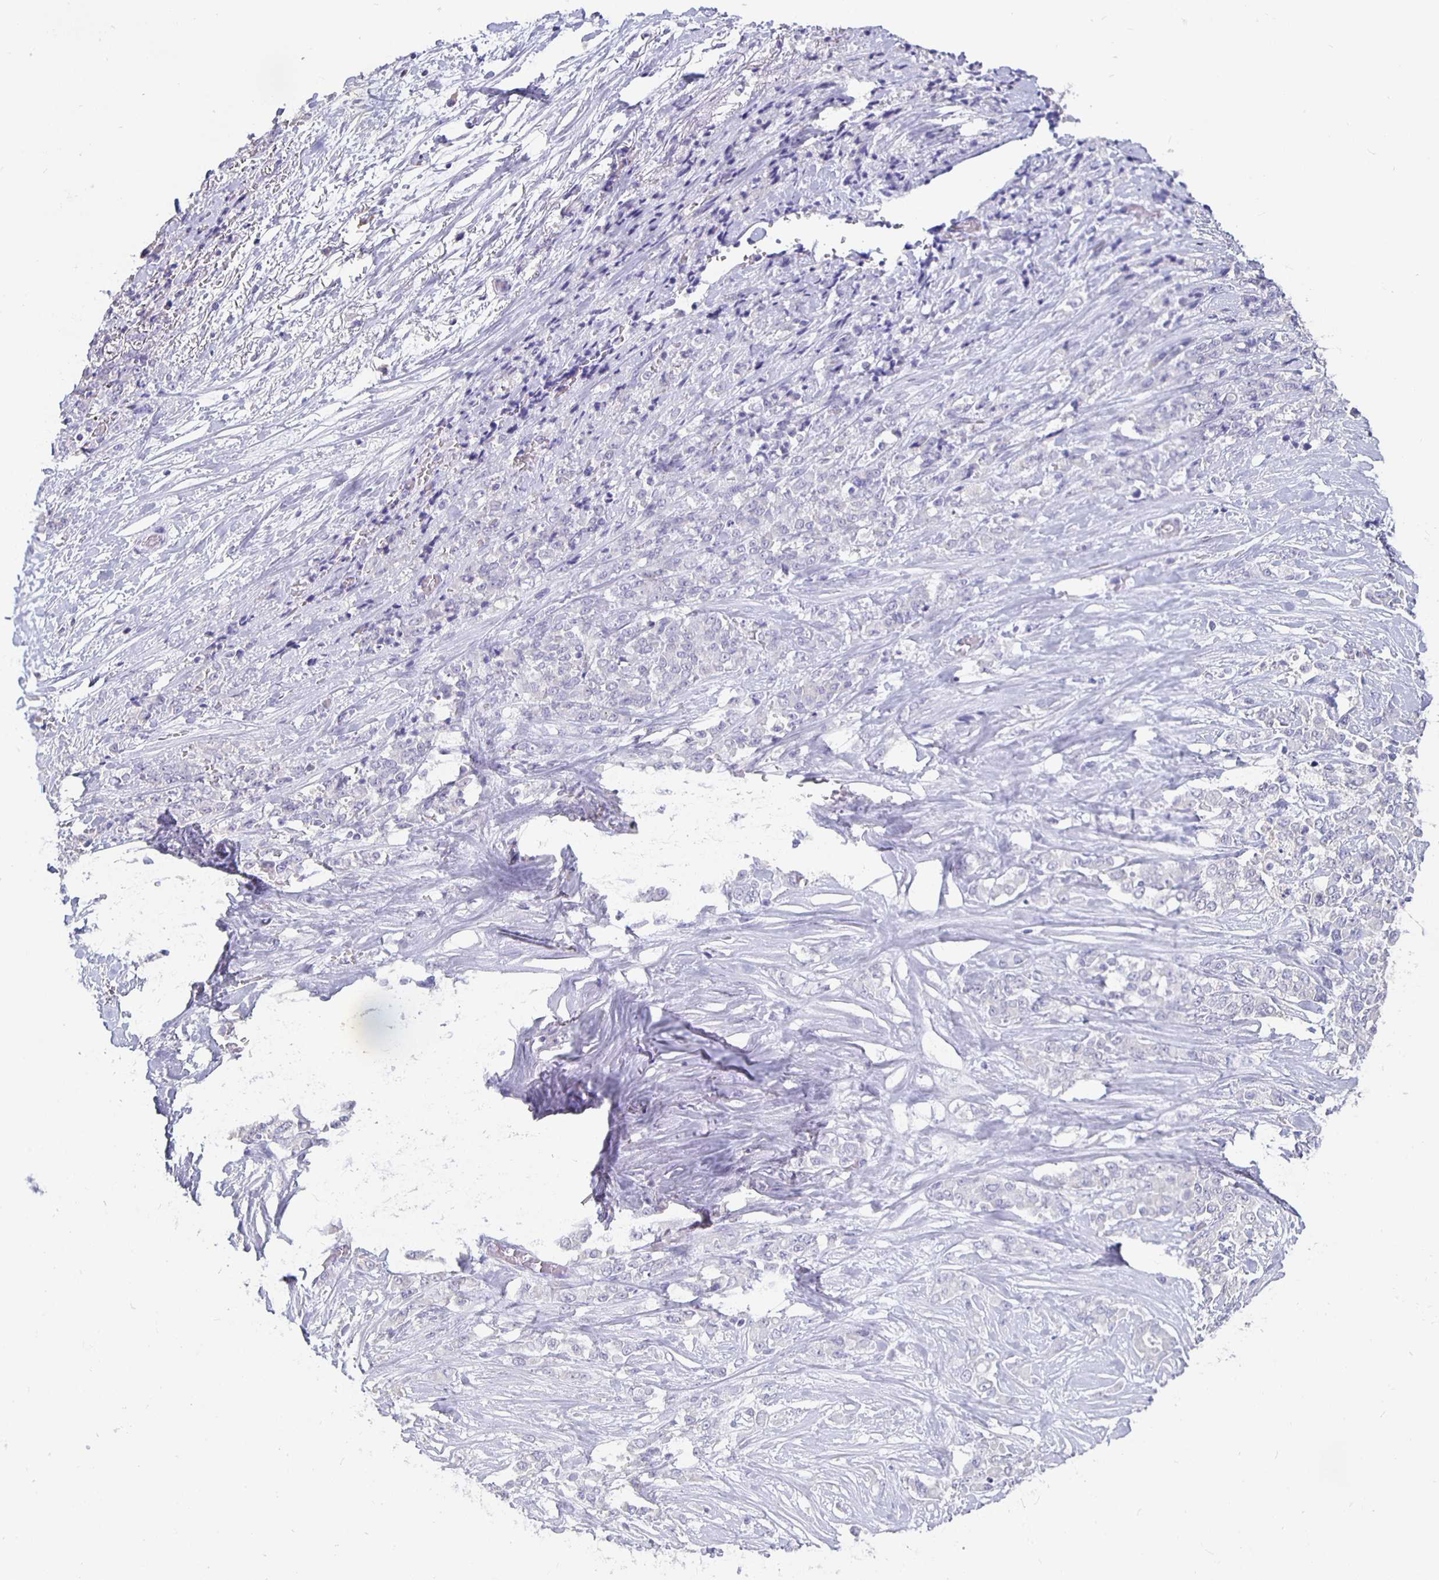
{"staining": {"intensity": "negative", "quantity": "none", "location": "none"}, "tissue": "stomach cancer", "cell_type": "Tumor cells", "image_type": "cancer", "snomed": [{"axis": "morphology", "description": "Adenocarcinoma, NOS"}, {"axis": "topography", "description": "Stomach"}], "caption": "An IHC histopathology image of stomach cancer is shown. There is no staining in tumor cells of stomach cancer.", "gene": "GPX4", "patient": {"sex": "female", "age": 76}}